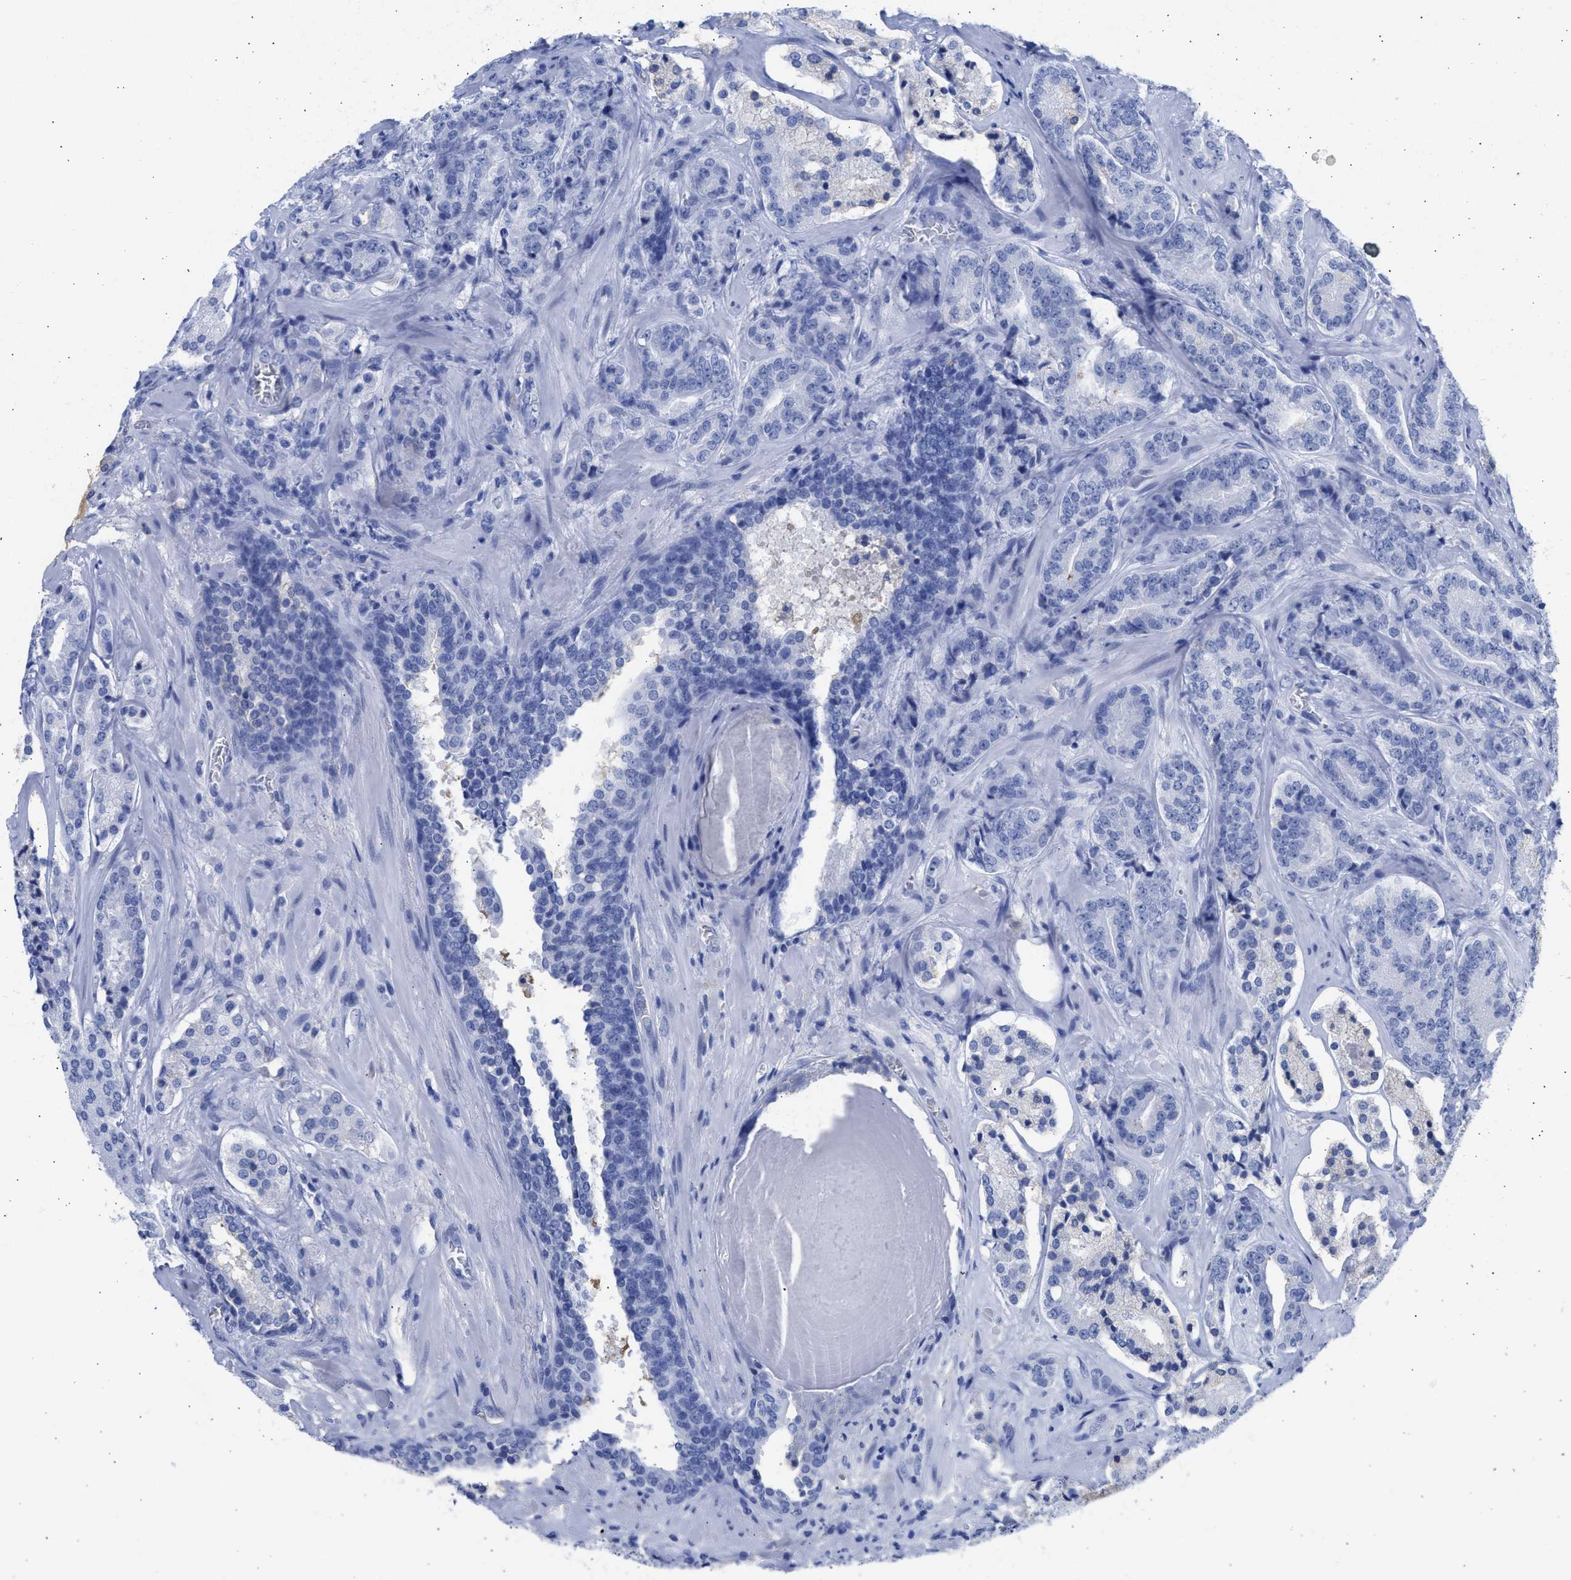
{"staining": {"intensity": "negative", "quantity": "none", "location": "none"}, "tissue": "prostate cancer", "cell_type": "Tumor cells", "image_type": "cancer", "snomed": [{"axis": "morphology", "description": "Adenocarcinoma, High grade"}, {"axis": "topography", "description": "Prostate"}], "caption": "A histopathology image of prostate cancer stained for a protein shows no brown staining in tumor cells.", "gene": "RSPH1", "patient": {"sex": "male", "age": 60}}